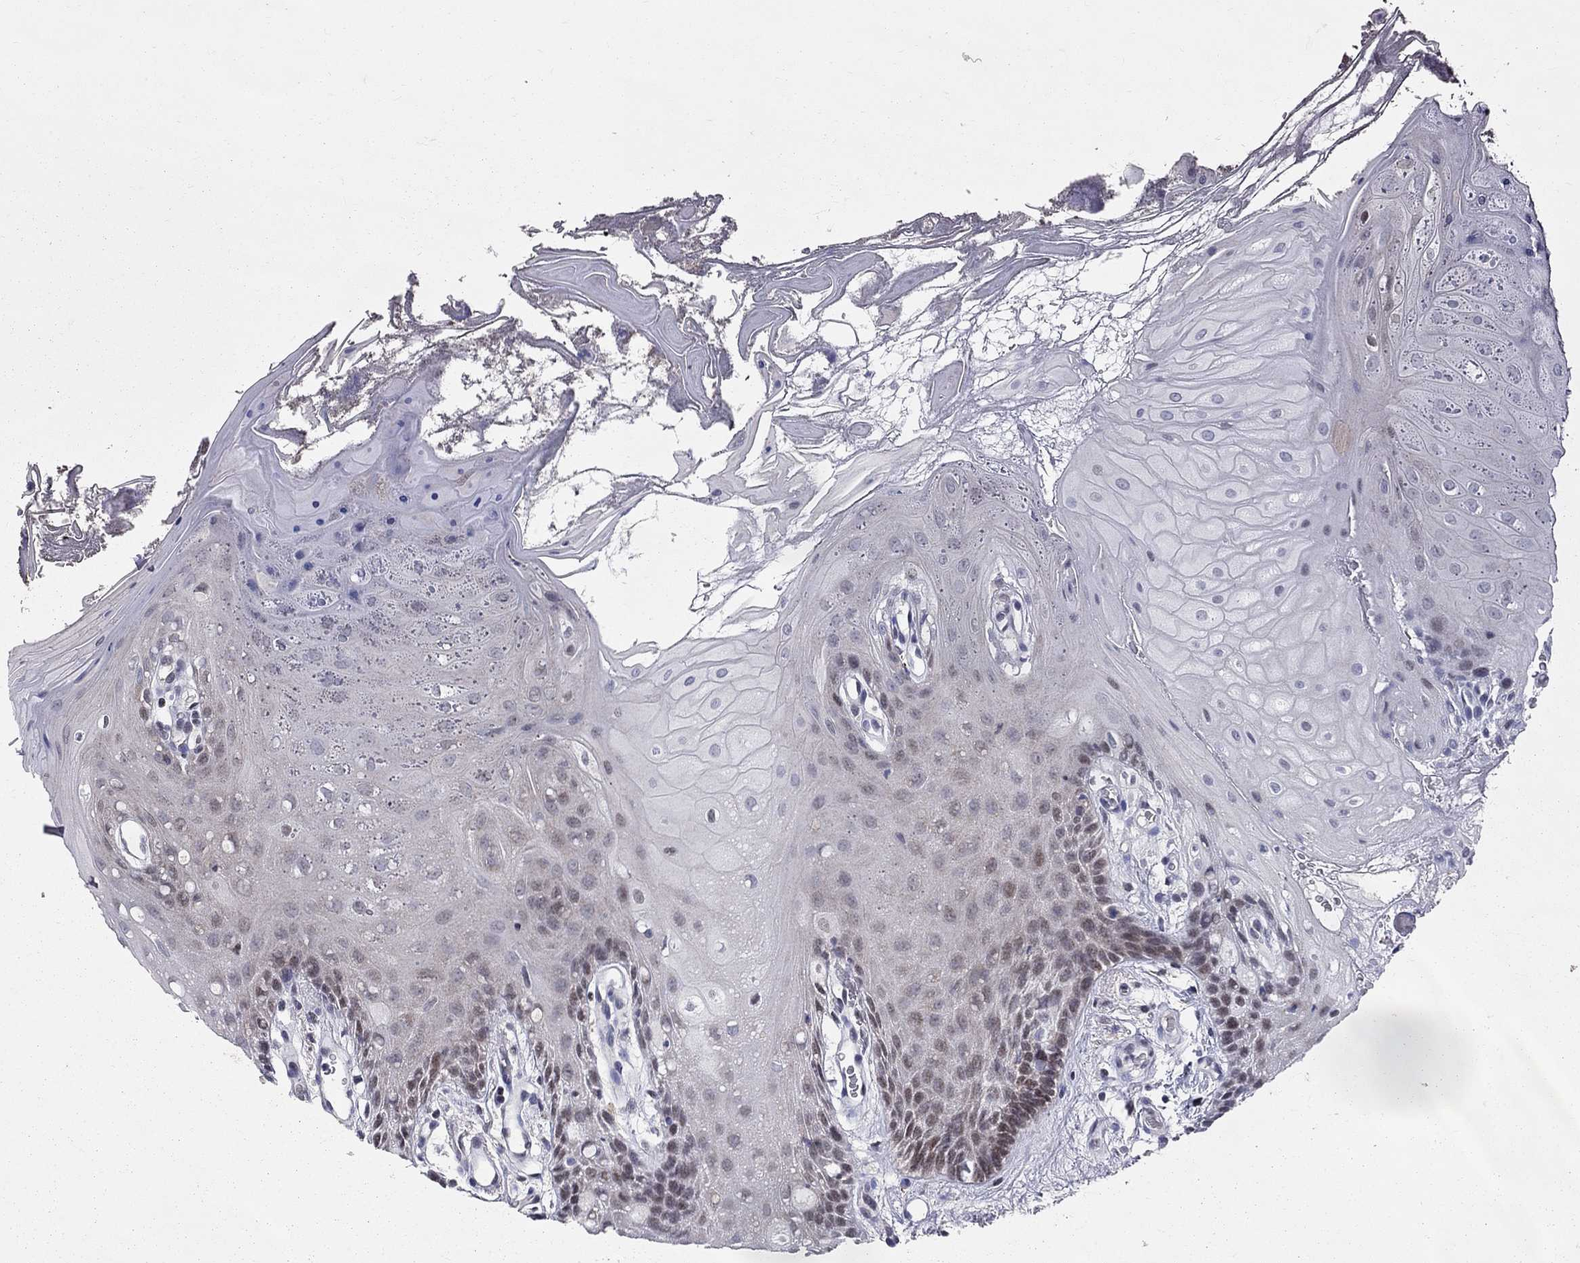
{"staining": {"intensity": "negative", "quantity": "none", "location": "none"}, "tissue": "oral mucosa", "cell_type": "Squamous epithelial cells", "image_type": "normal", "snomed": [{"axis": "morphology", "description": "Normal tissue, NOS"}, {"axis": "morphology", "description": "Squamous cell carcinoma, NOS"}, {"axis": "topography", "description": "Oral tissue"}, {"axis": "topography", "description": "Head-Neck"}], "caption": "Oral mucosa was stained to show a protein in brown. There is no significant expression in squamous epithelial cells. (DAB IHC visualized using brightfield microscopy, high magnification).", "gene": "HDAC3", "patient": {"sex": "male", "age": 69}}